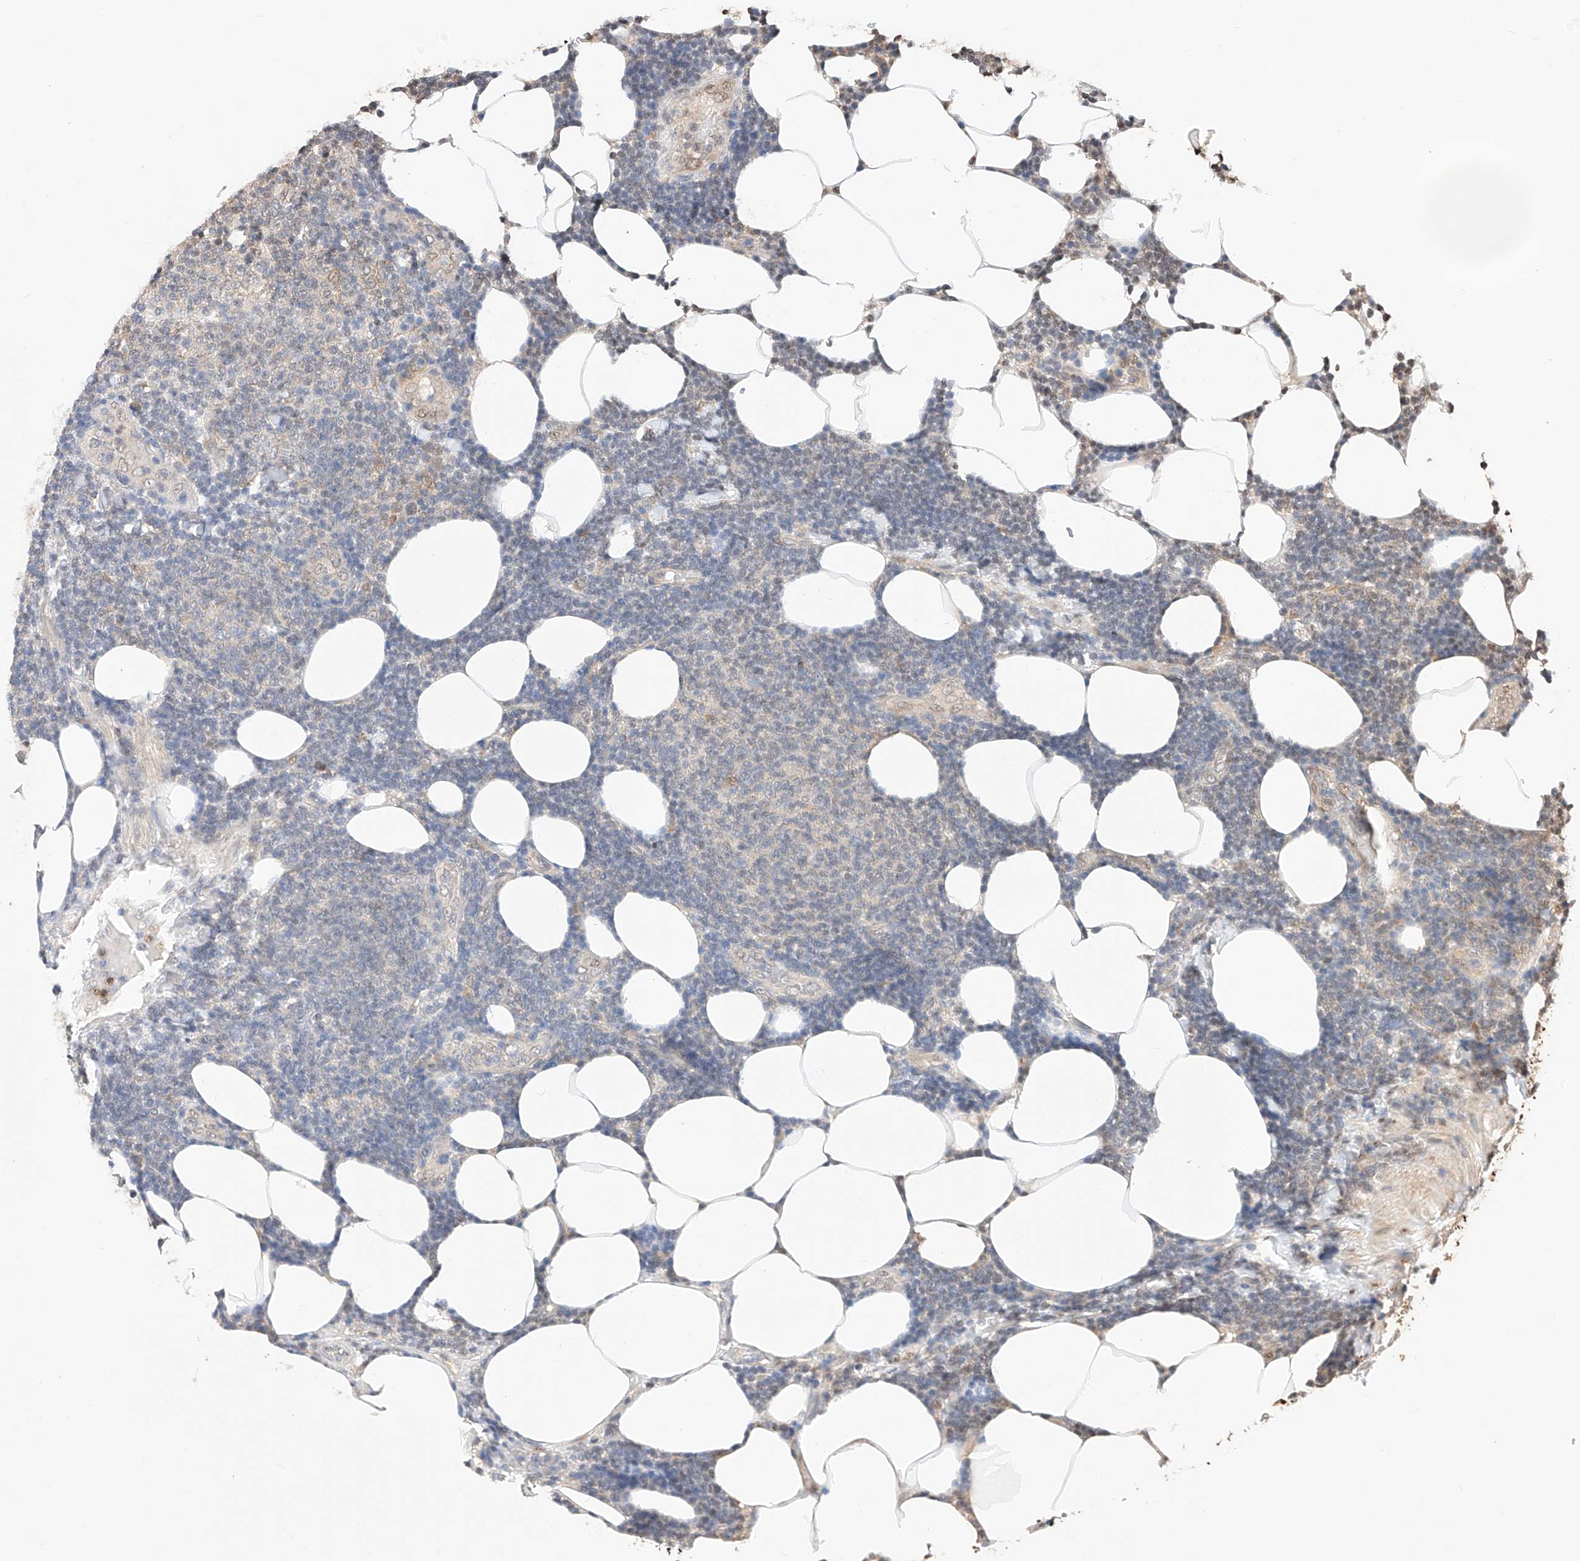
{"staining": {"intensity": "negative", "quantity": "none", "location": "none"}, "tissue": "lymphoma", "cell_type": "Tumor cells", "image_type": "cancer", "snomed": [{"axis": "morphology", "description": "Malignant lymphoma, non-Hodgkin's type, Low grade"}, {"axis": "topography", "description": "Lymph node"}], "caption": "Protein analysis of lymphoma displays no significant positivity in tumor cells.", "gene": "ZSCAN4", "patient": {"sex": "male", "age": 66}}